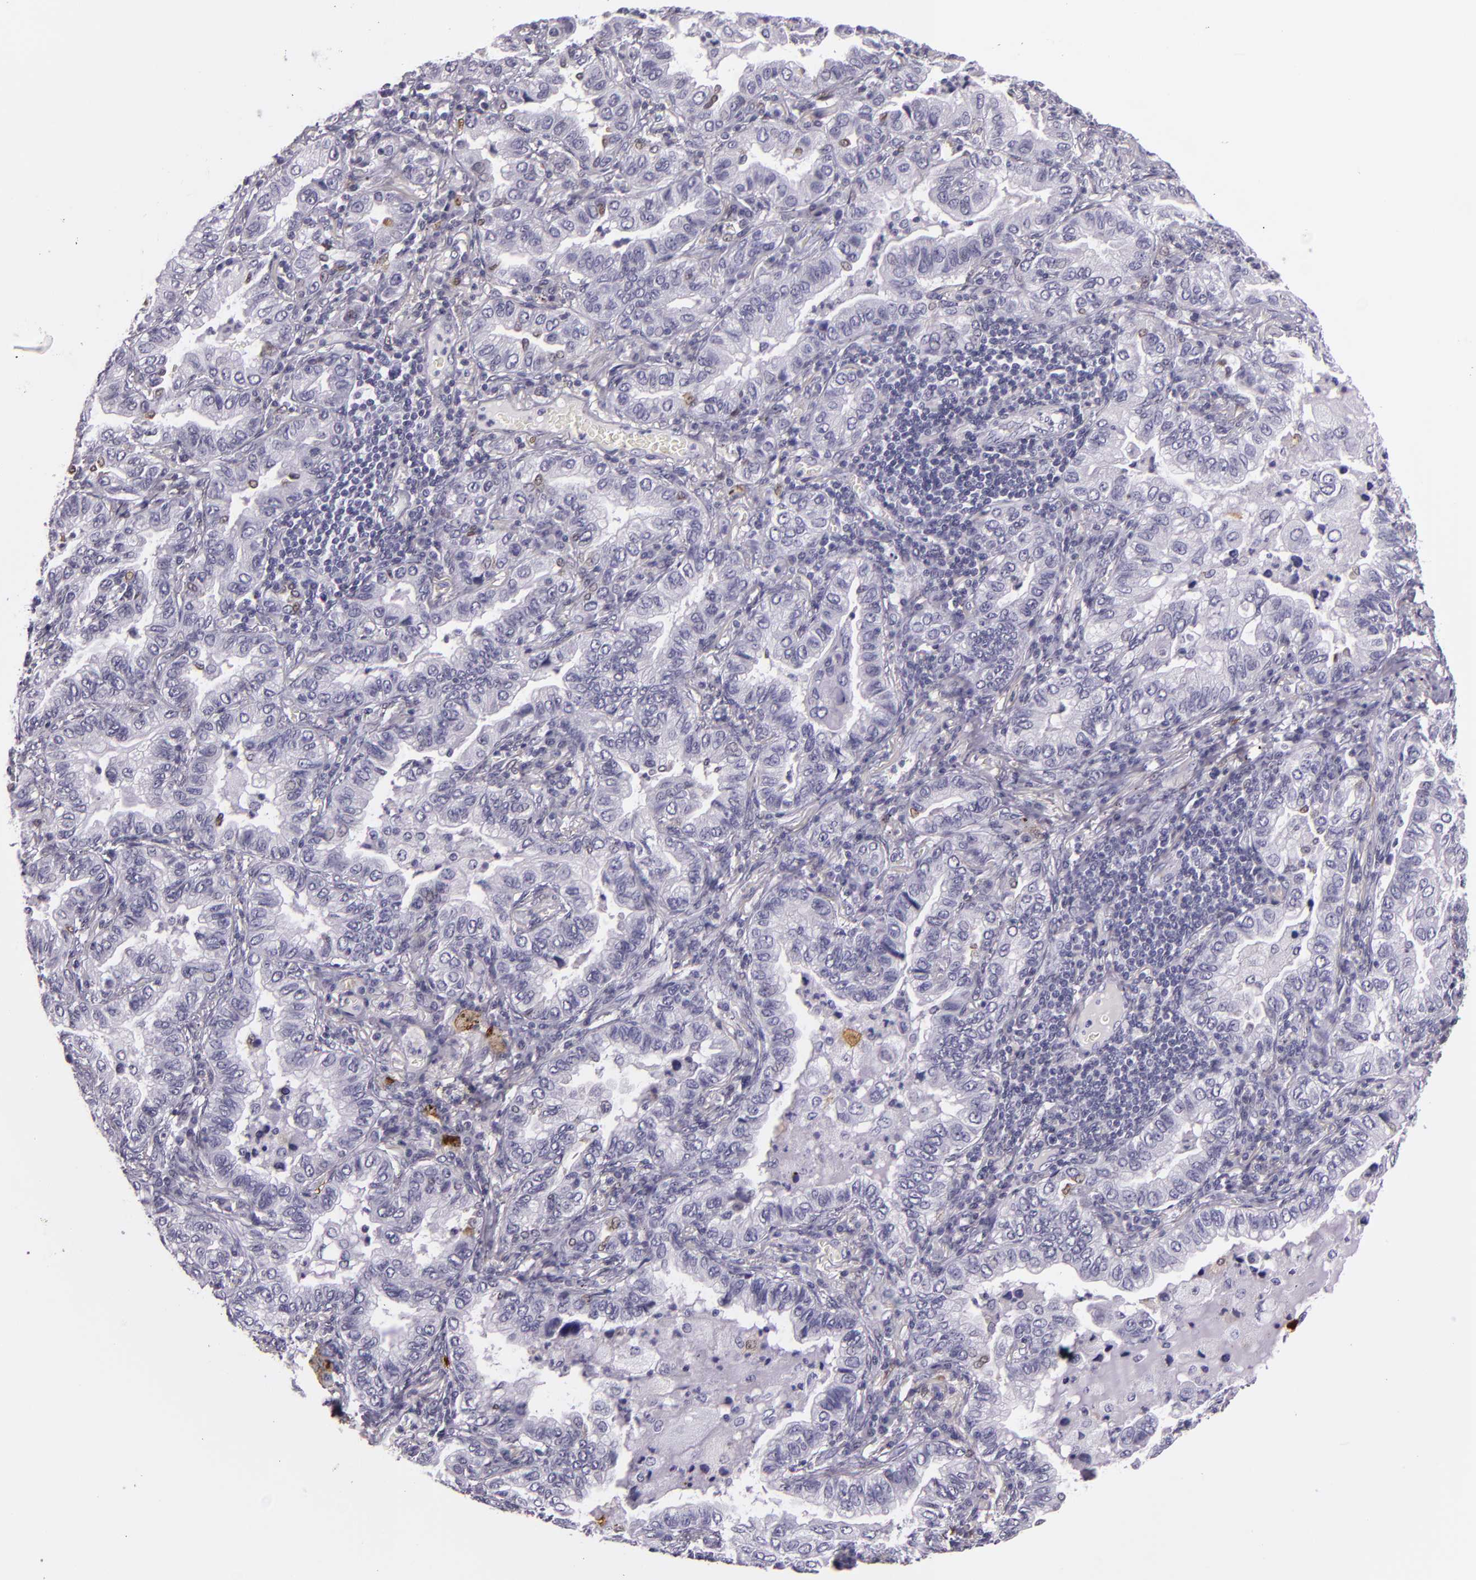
{"staining": {"intensity": "negative", "quantity": "none", "location": "none"}, "tissue": "lung cancer", "cell_type": "Tumor cells", "image_type": "cancer", "snomed": [{"axis": "morphology", "description": "Adenocarcinoma, NOS"}, {"axis": "topography", "description": "Lung"}], "caption": "High power microscopy image of an immunohistochemistry micrograph of adenocarcinoma (lung), revealing no significant positivity in tumor cells.", "gene": "MT1A", "patient": {"sex": "female", "age": 50}}